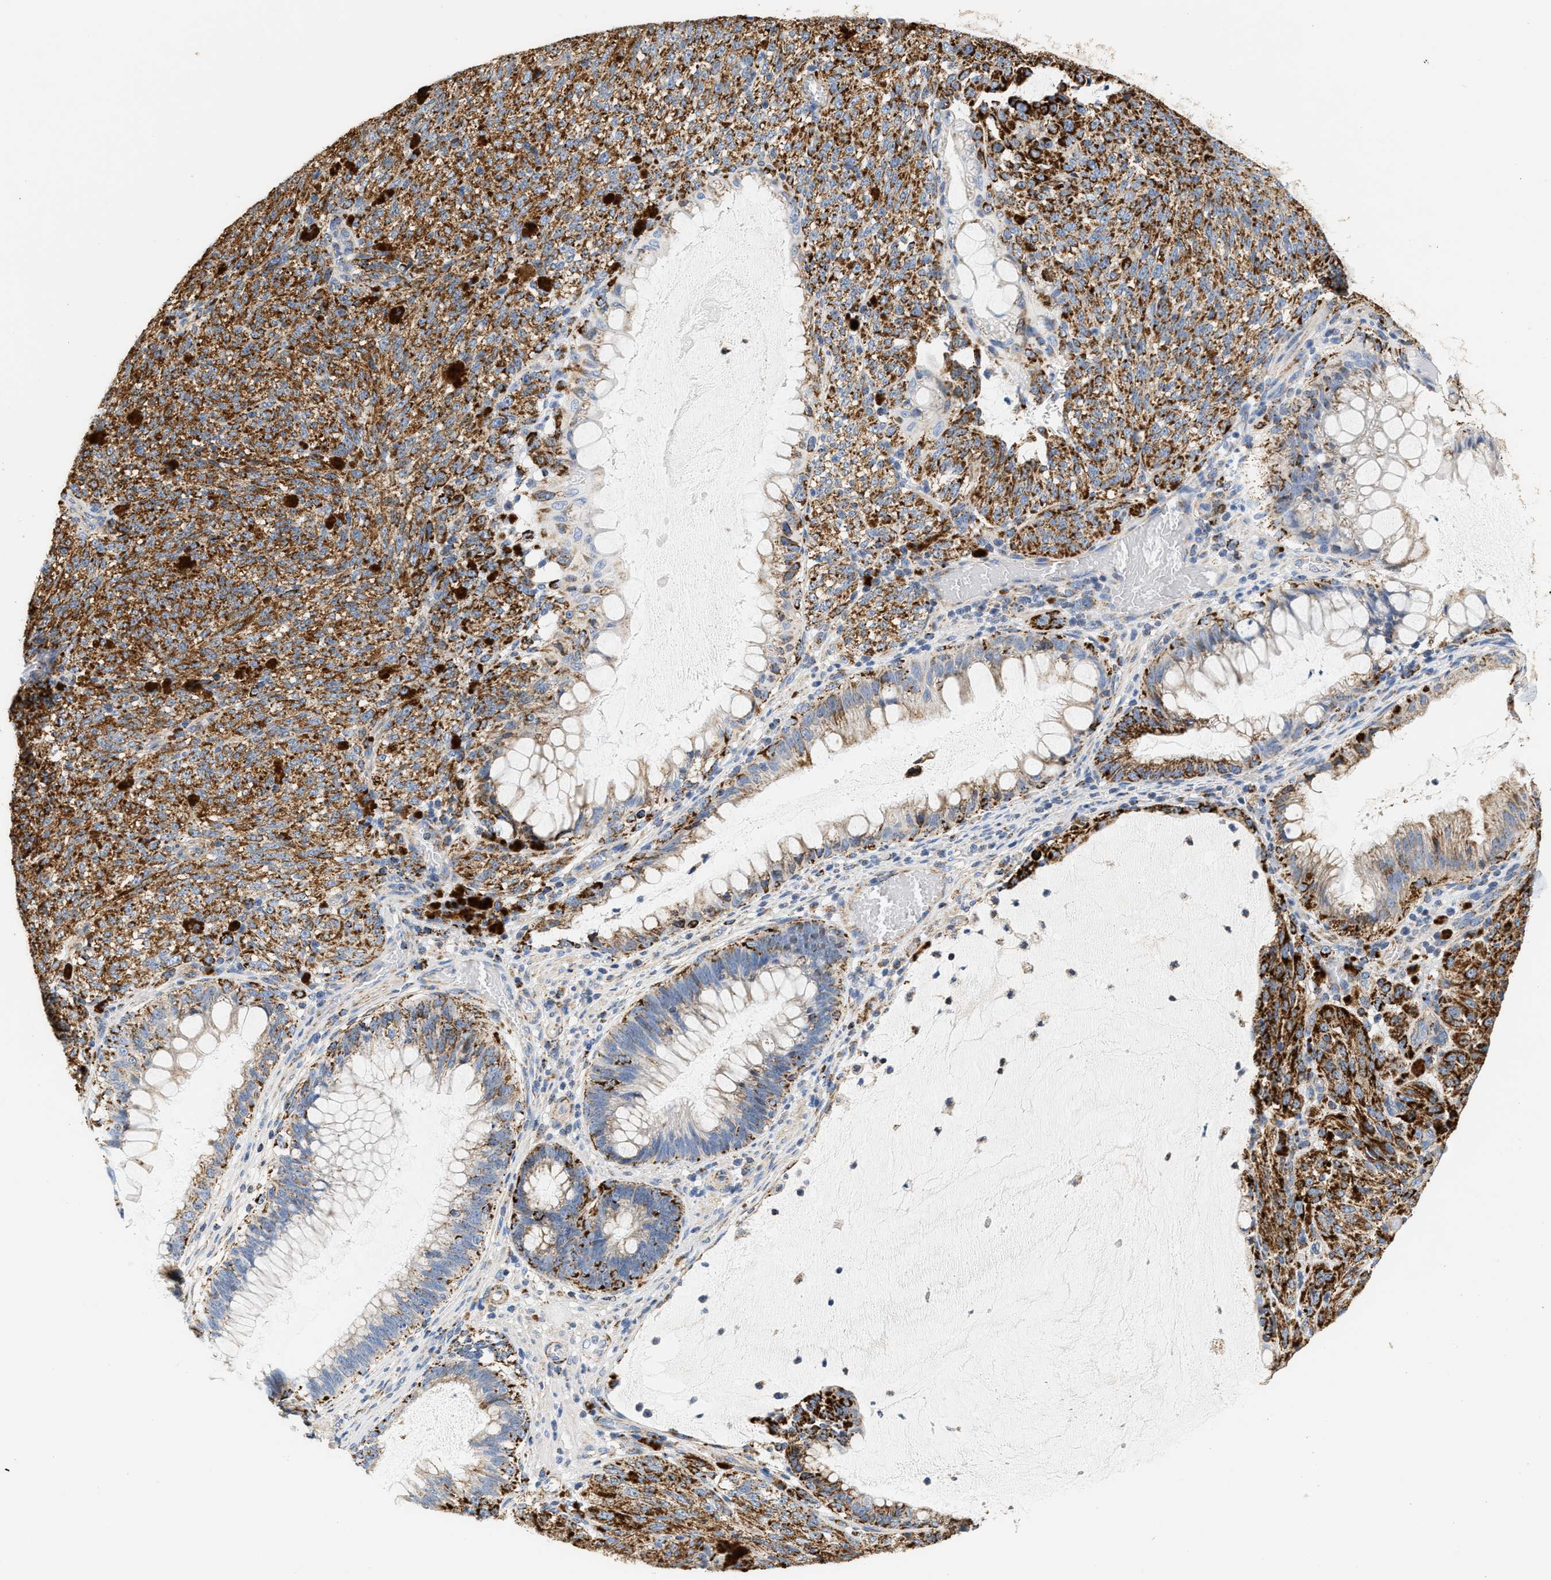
{"staining": {"intensity": "strong", "quantity": ">75%", "location": "cytoplasmic/membranous"}, "tissue": "melanoma", "cell_type": "Tumor cells", "image_type": "cancer", "snomed": [{"axis": "morphology", "description": "Malignant melanoma, NOS"}, {"axis": "topography", "description": "Rectum"}], "caption": "Approximately >75% of tumor cells in malignant melanoma reveal strong cytoplasmic/membranous protein staining as visualized by brown immunohistochemical staining.", "gene": "SHMT2", "patient": {"sex": "female", "age": 81}}